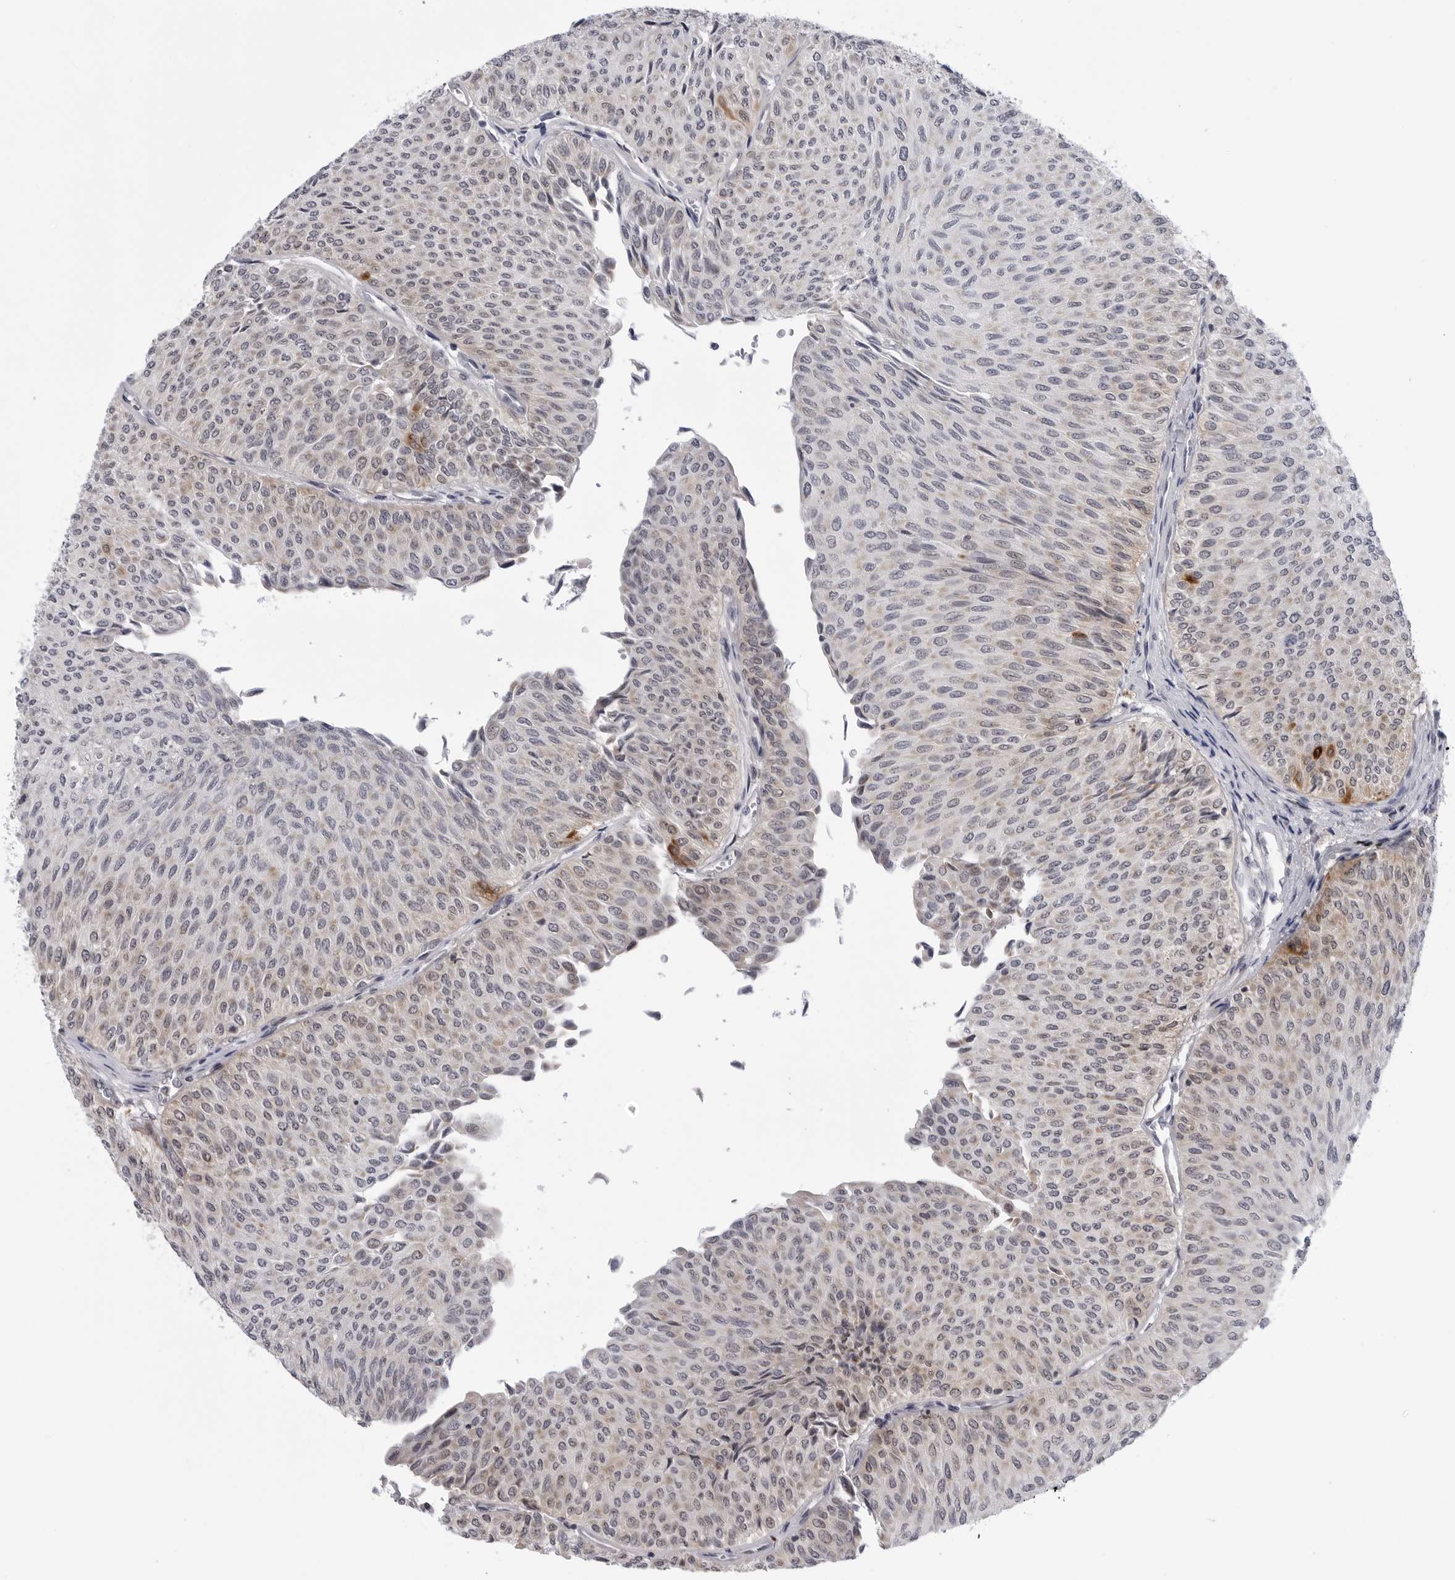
{"staining": {"intensity": "moderate", "quantity": "<25%", "location": "cytoplasmic/membranous"}, "tissue": "urothelial cancer", "cell_type": "Tumor cells", "image_type": "cancer", "snomed": [{"axis": "morphology", "description": "Urothelial carcinoma, Low grade"}, {"axis": "topography", "description": "Urinary bladder"}], "caption": "Immunohistochemistry (IHC) of urothelial cancer displays low levels of moderate cytoplasmic/membranous expression in approximately <25% of tumor cells.", "gene": "CDK20", "patient": {"sex": "male", "age": 78}}